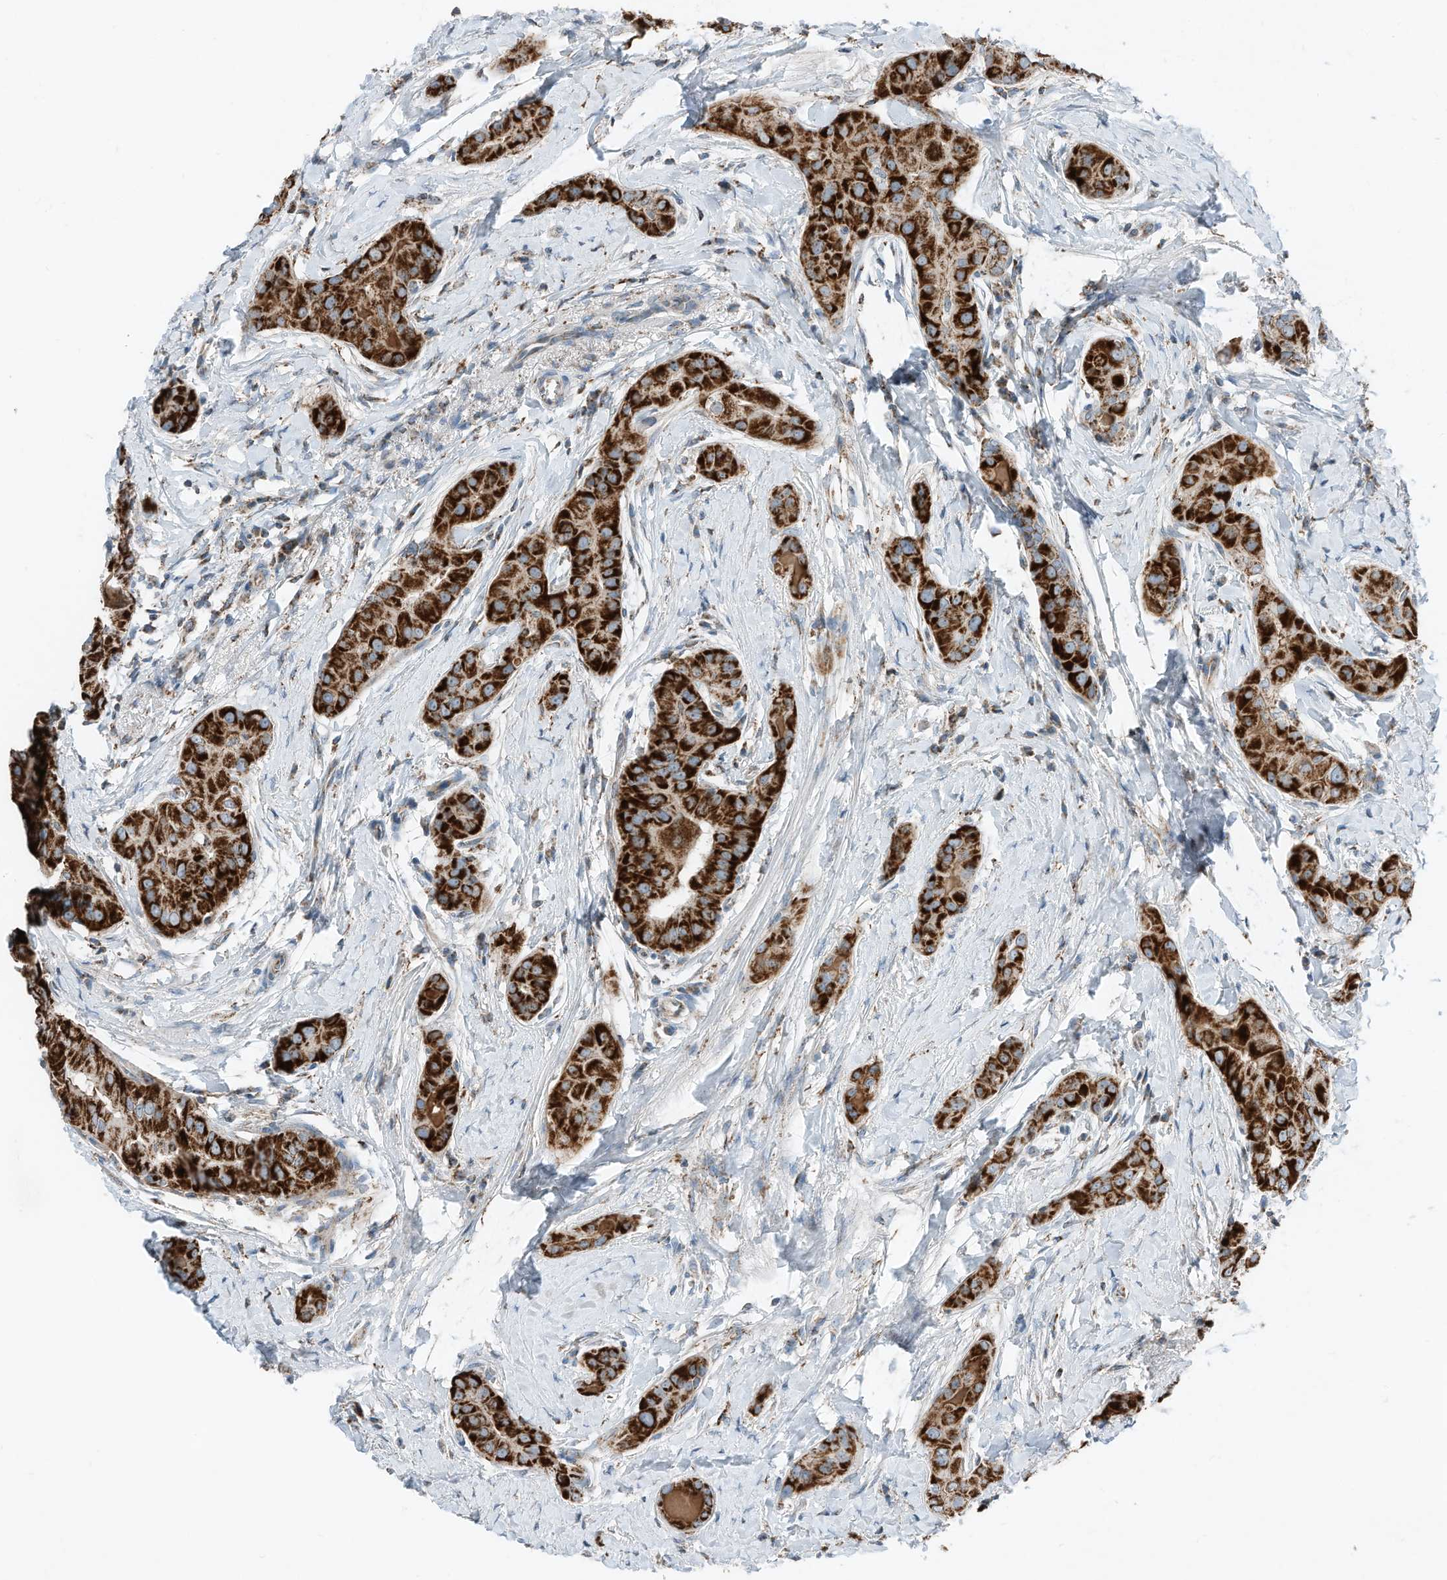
{"staining": {"intensity": "strong", "quantity": ">75%", "location": "cytoplasmic/membranous"}, "tissue": "thyroid cancer", "cell_type": "Tumor cells", "image_type": "cancer", "snomed": [{"axis": "morphology", "description": "Papillary adenocarcinoma, NOS"}, {"axis": "topography", "description": "Thyroid gland"}], "caption": "Immunohistochemistry (IHC) of human thyroid cancer demonstrates high levels of strong cytoplasmic/membranous expression in about >75% of tumor cells. The protein of interest is shown in brown color, while the nuclei are stained blue.", "gene": "RMND1", "patient": {"sex": "male", "age": 33}}